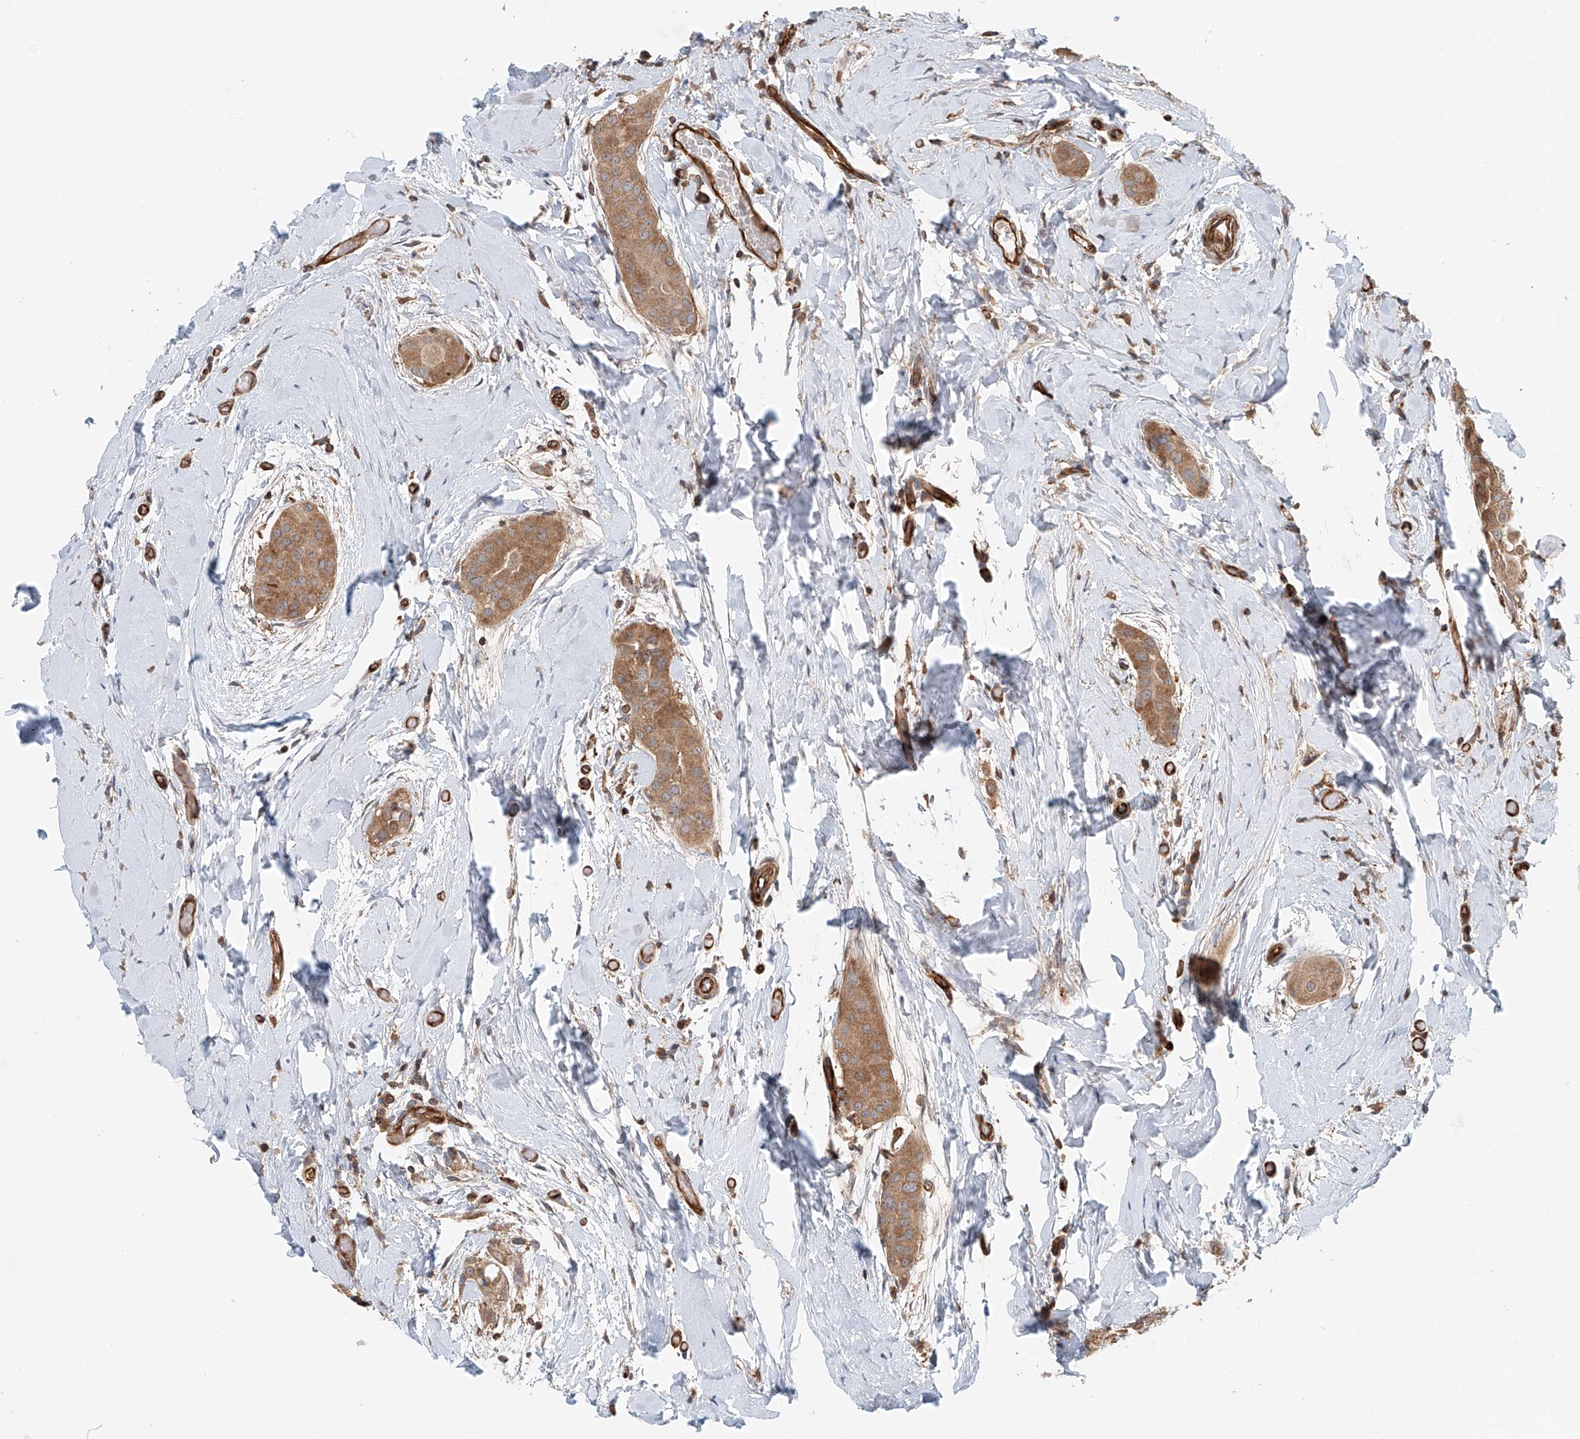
{"staining": {"intensity": "moderate", "quantity": ">75%", "location": "cytoplasmic/membranous"}, "tissue": "thyroid cancer", "cell_type": "Tumor cells", "image_type": "cancer", "snomed": [{"axis": "morphology", "description": "Papillary adenocarcinoma, NOS"}, {"axis": "topography", "description": "Thyroid gland"}], "caption": "Tumor cells reveal moderate cytoplasmic/membranous positivity in about >75% of cells in thyroid cancer. (IHC, brightfield microscopy, high magnification).", "gene": "FRYL", "patient": {"sex": "male", "age": 33}}